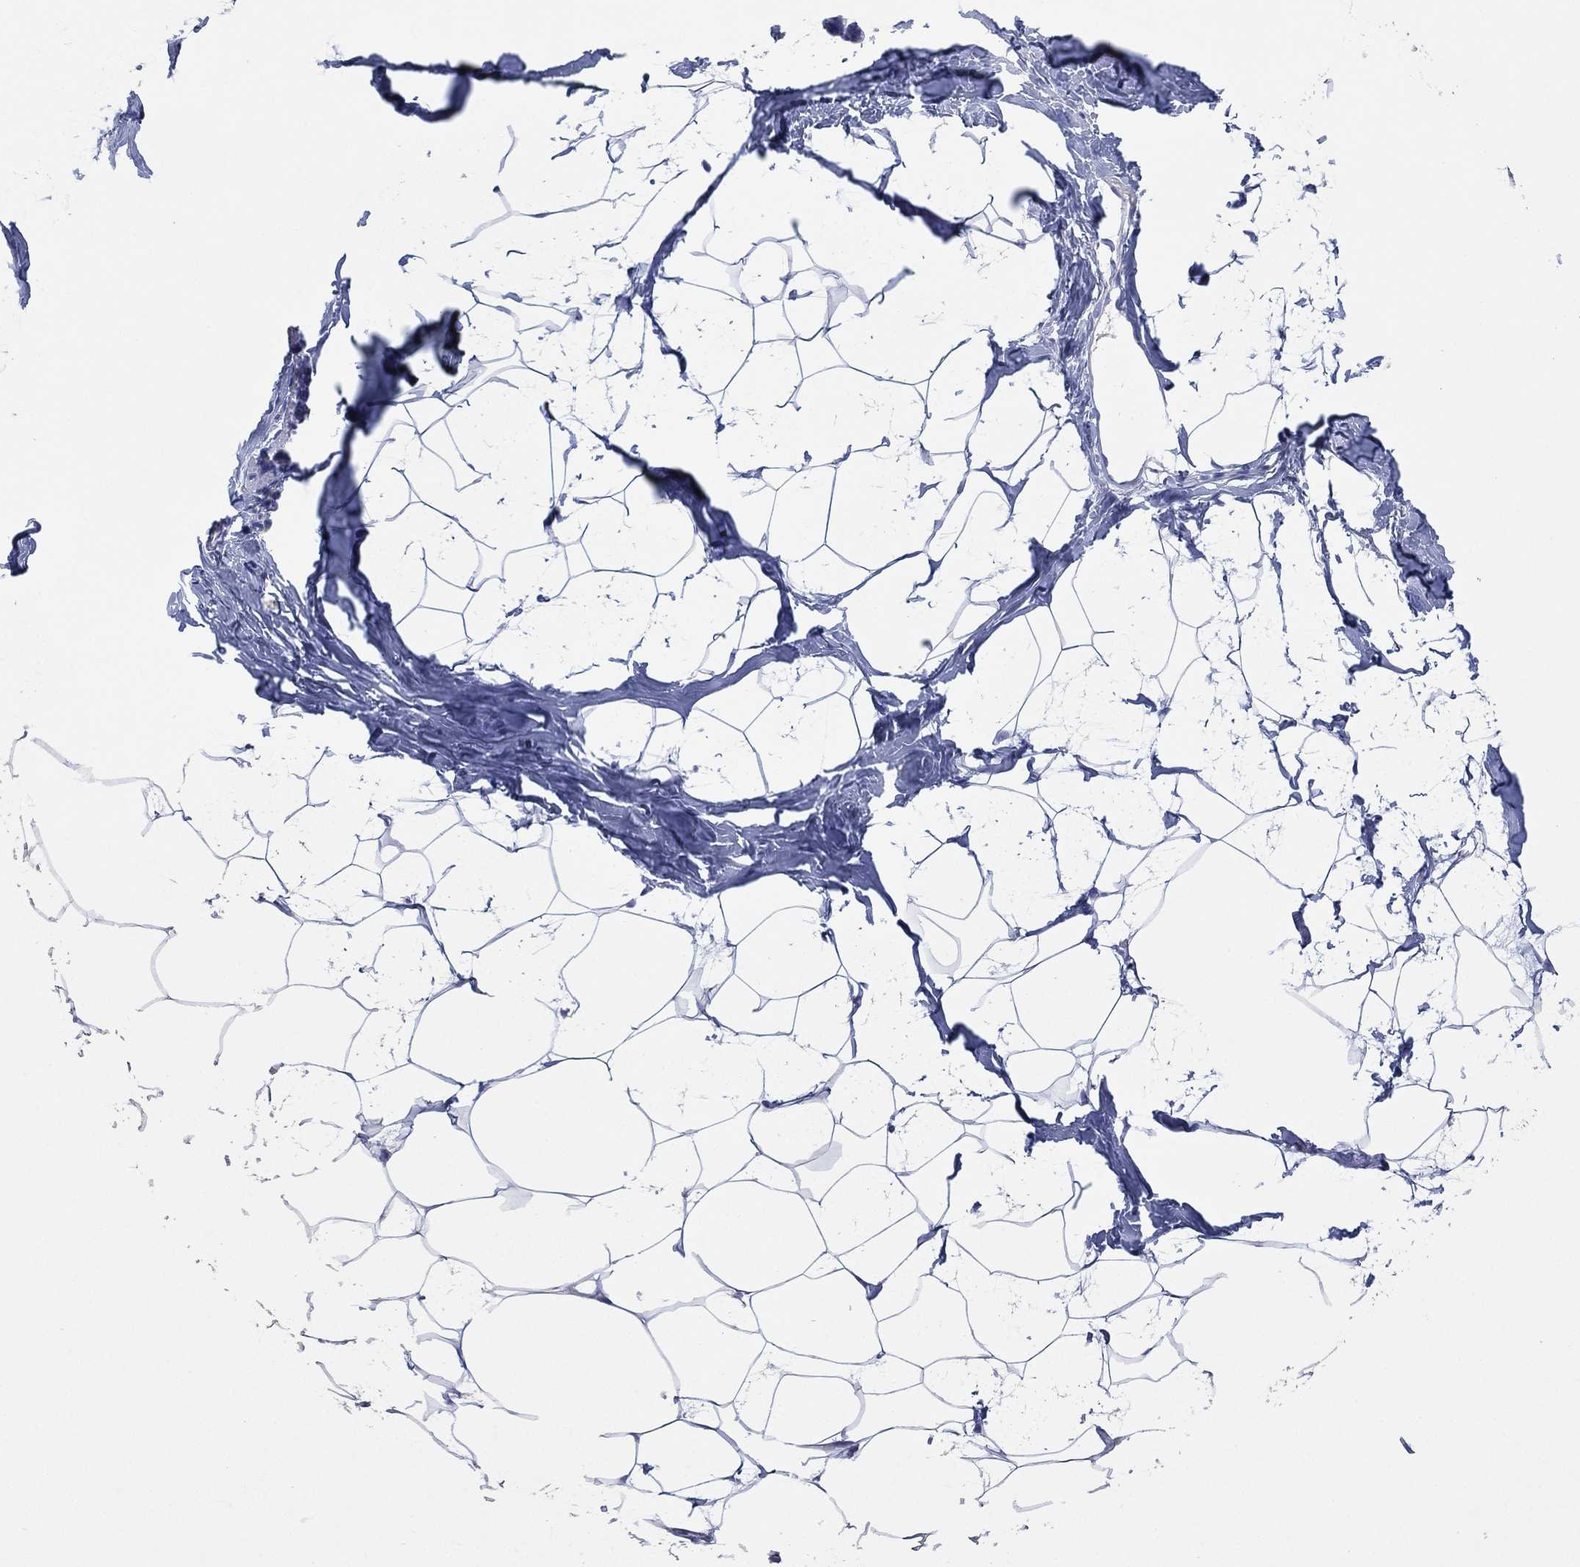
{"staining": {"intensity": "negative", "quantity": "none", "location": "none"}, "tissue": "breast", "cell_type": "Adipocytes", "image_type": "normal", "snomed": [{"axis": "morphology", "description": "Normal tissue, NOS"}, {"axis": "topography", "description": "Breast"}], "caption": "Adipocytes are negative for brown protein staining in unremarkable breast. (Brightfield microscopy of DAB immunohistochemistry at high magnification).", "gene": "CHRNA3", "patient": {"sex": "female", "age": 32}}